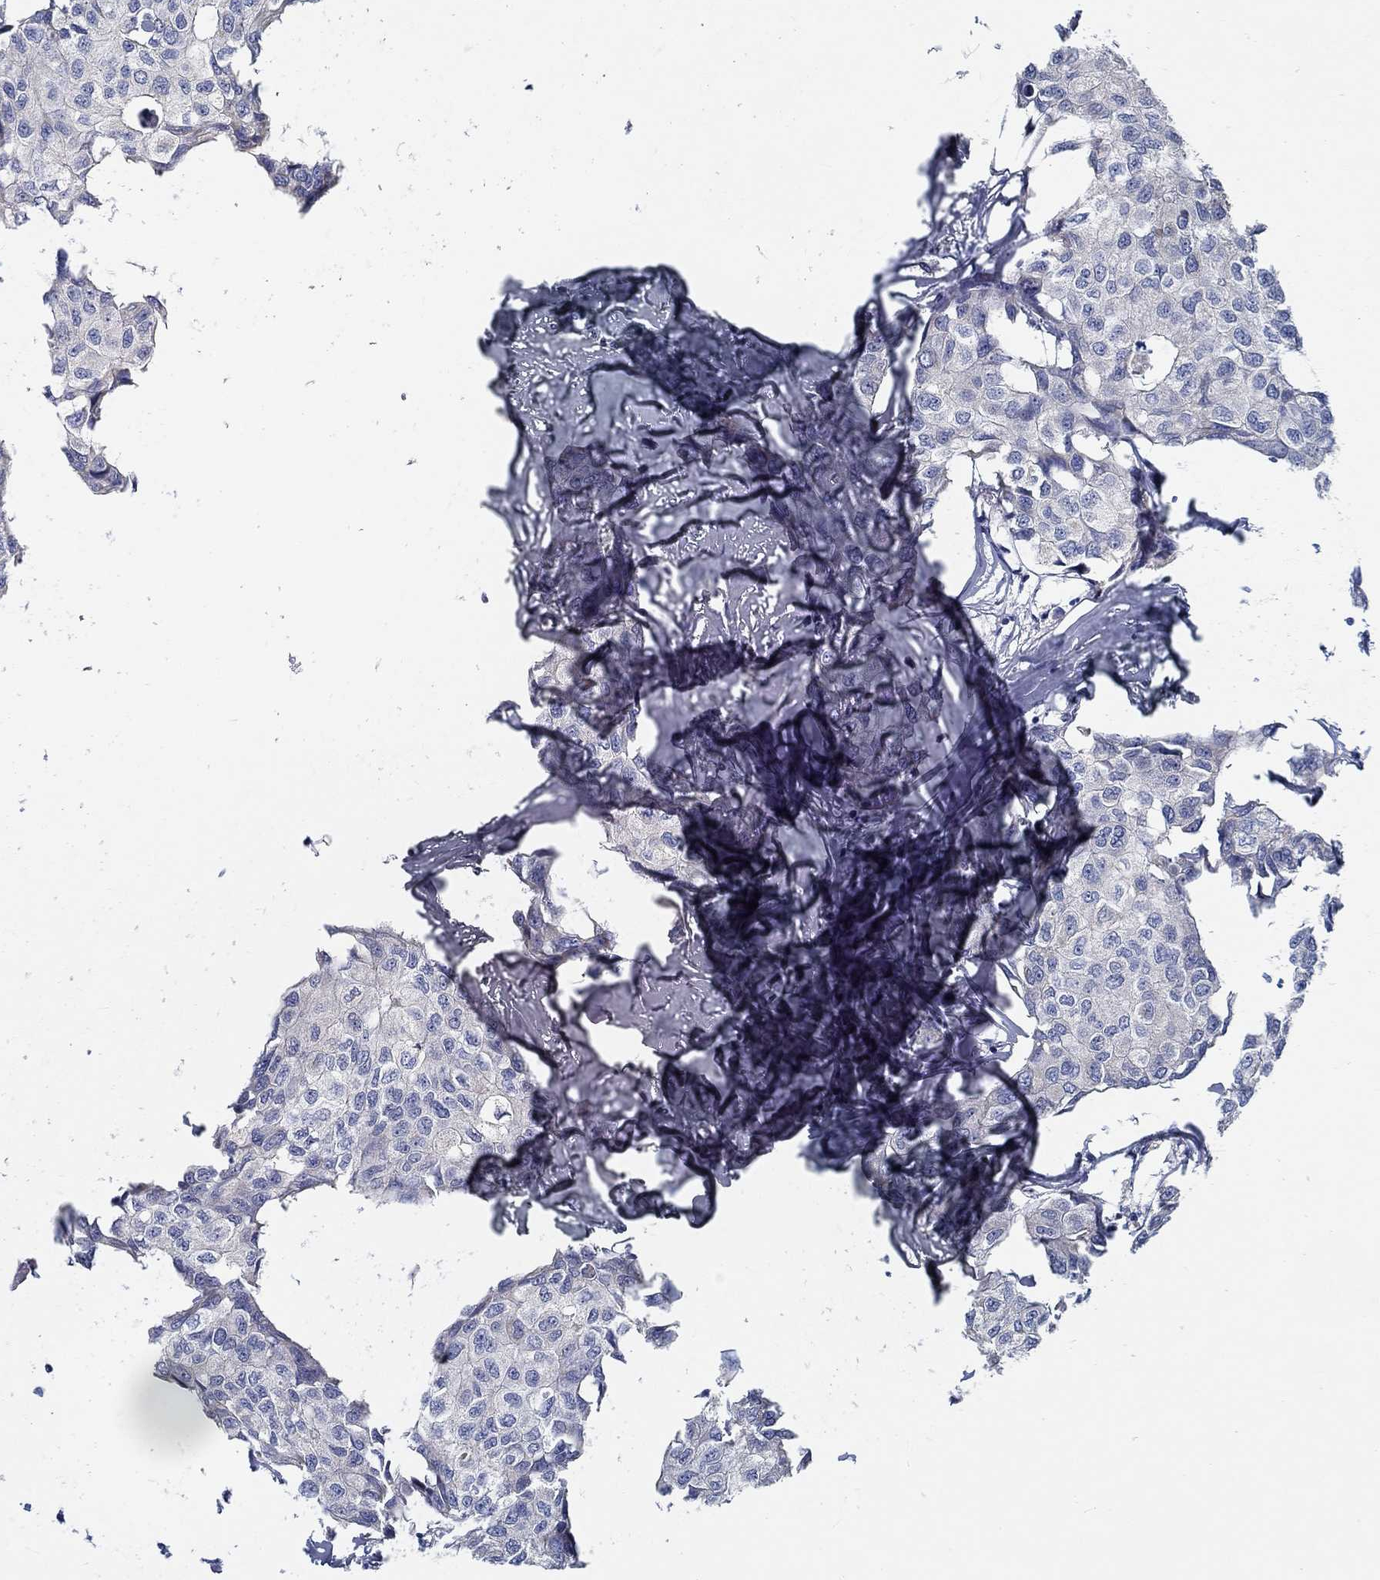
{"staining": {"intensity": "negative", "quantity": "none", "location": "none"}, "tissue": "breast cancer", "cell_type": "Tumor cells", "image_type": "cancer", "snomed": [{"axis": "morphology", "description": "Duct carcinoma"}, {"axis": "topography", "description": "Breast"}], "caption": "There is no significant expression in tumor cells of breast cancer.", "gene": "MYBPC1", "patient": {"sex": "female", "age": 80}}